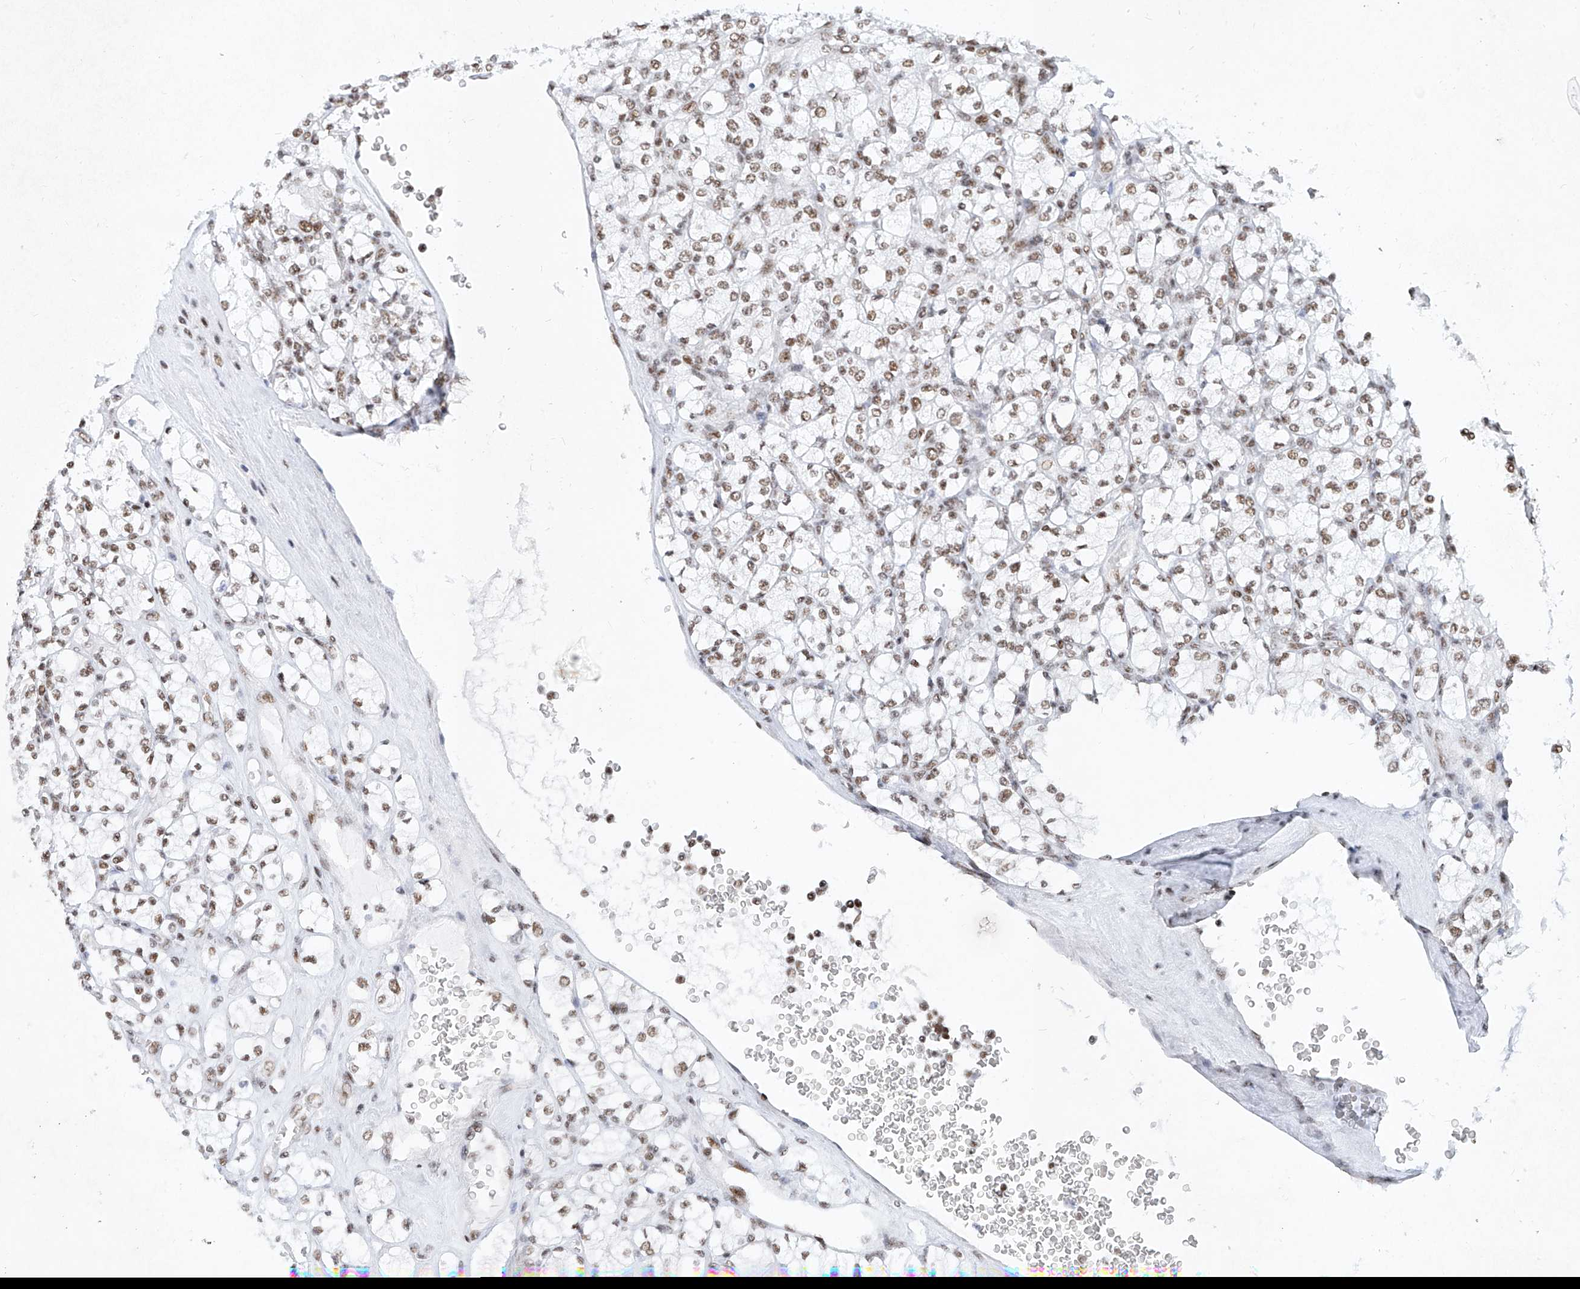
{"staining": {"intensity": "weak", "quantity": ">75%", "location": "nuclear"}, "tissue": "renal cancer", "cell_type": "Tumor cells", "image_type": "cancer", "snomed": [{"axis": "morphology", "description": "Adenocarcinoma, NOS"}, {"axis": "topography", "description": "Kidney"}], "caption": "This micrograph shows renal adenocarcinoma stained with IHC to label a protein in brown. The nuclear of tumor cells show weak positivity for the protein. Nuclei are counter-stained blue.", "gene": "TAF4", "patient": {"sex": "male", "age": 77}}